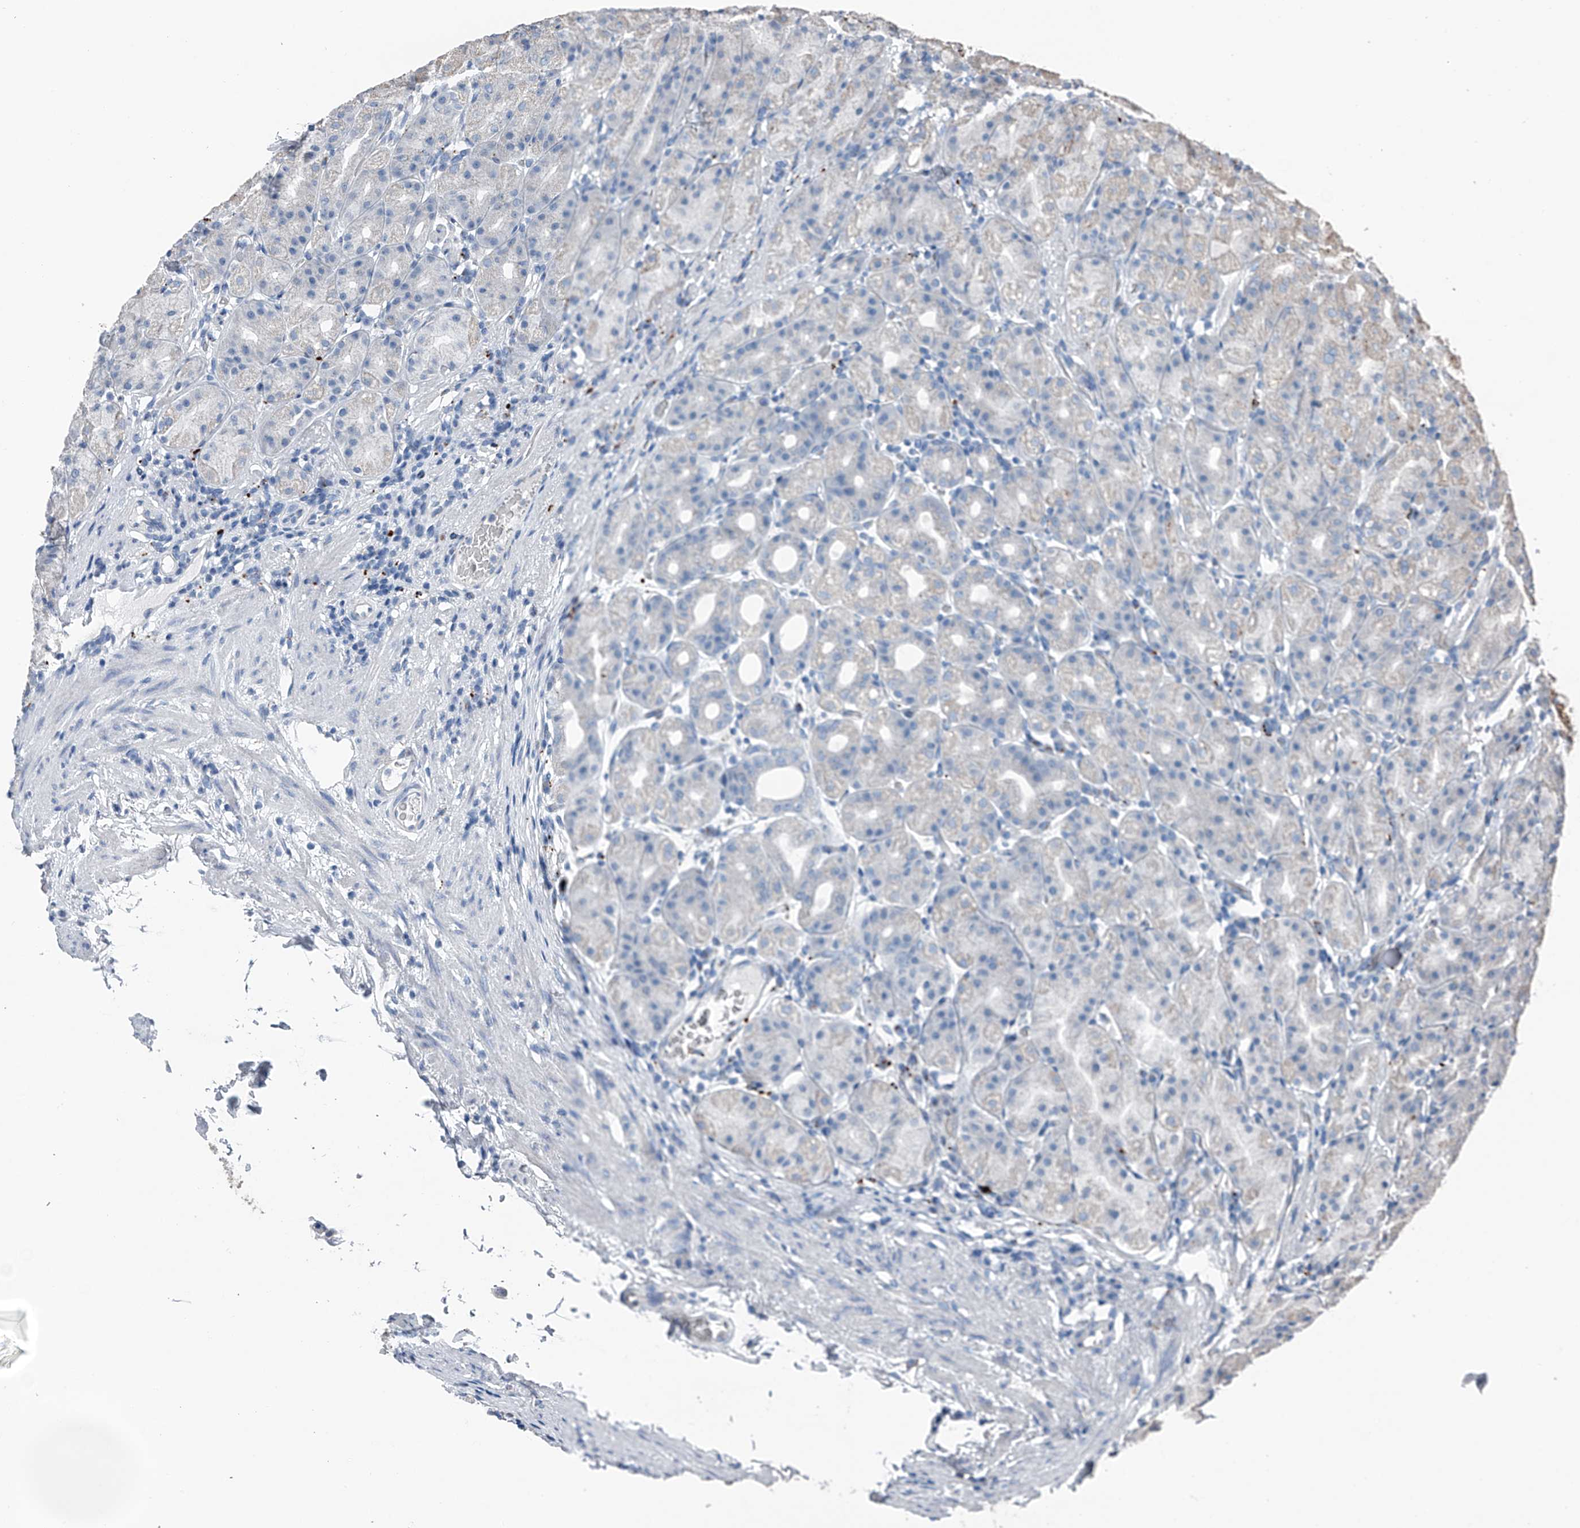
{"staining": {"intensity": "moderate", "quantity": "<25%", "location": "cytoplasmic/membranous"}, "tissue": "stomach", "cell_type": "Glandular cells", "image_type": "normal", "snomed": [{"axis": "morphology", "description": "Normal tissue, NOS"}, {"axis": "topography", "description": "Stomach, upper"}], "caption": "Immunohistochemistry (DAB (3,3'-diaminobenzidine)) staining of unremarkable stomach displays moderate cytoplasmic/membranous protein expression in approximately <25% of glandular cells.", "gene": "ZNF772", "patient": {"sex": "male", "age": 68}}